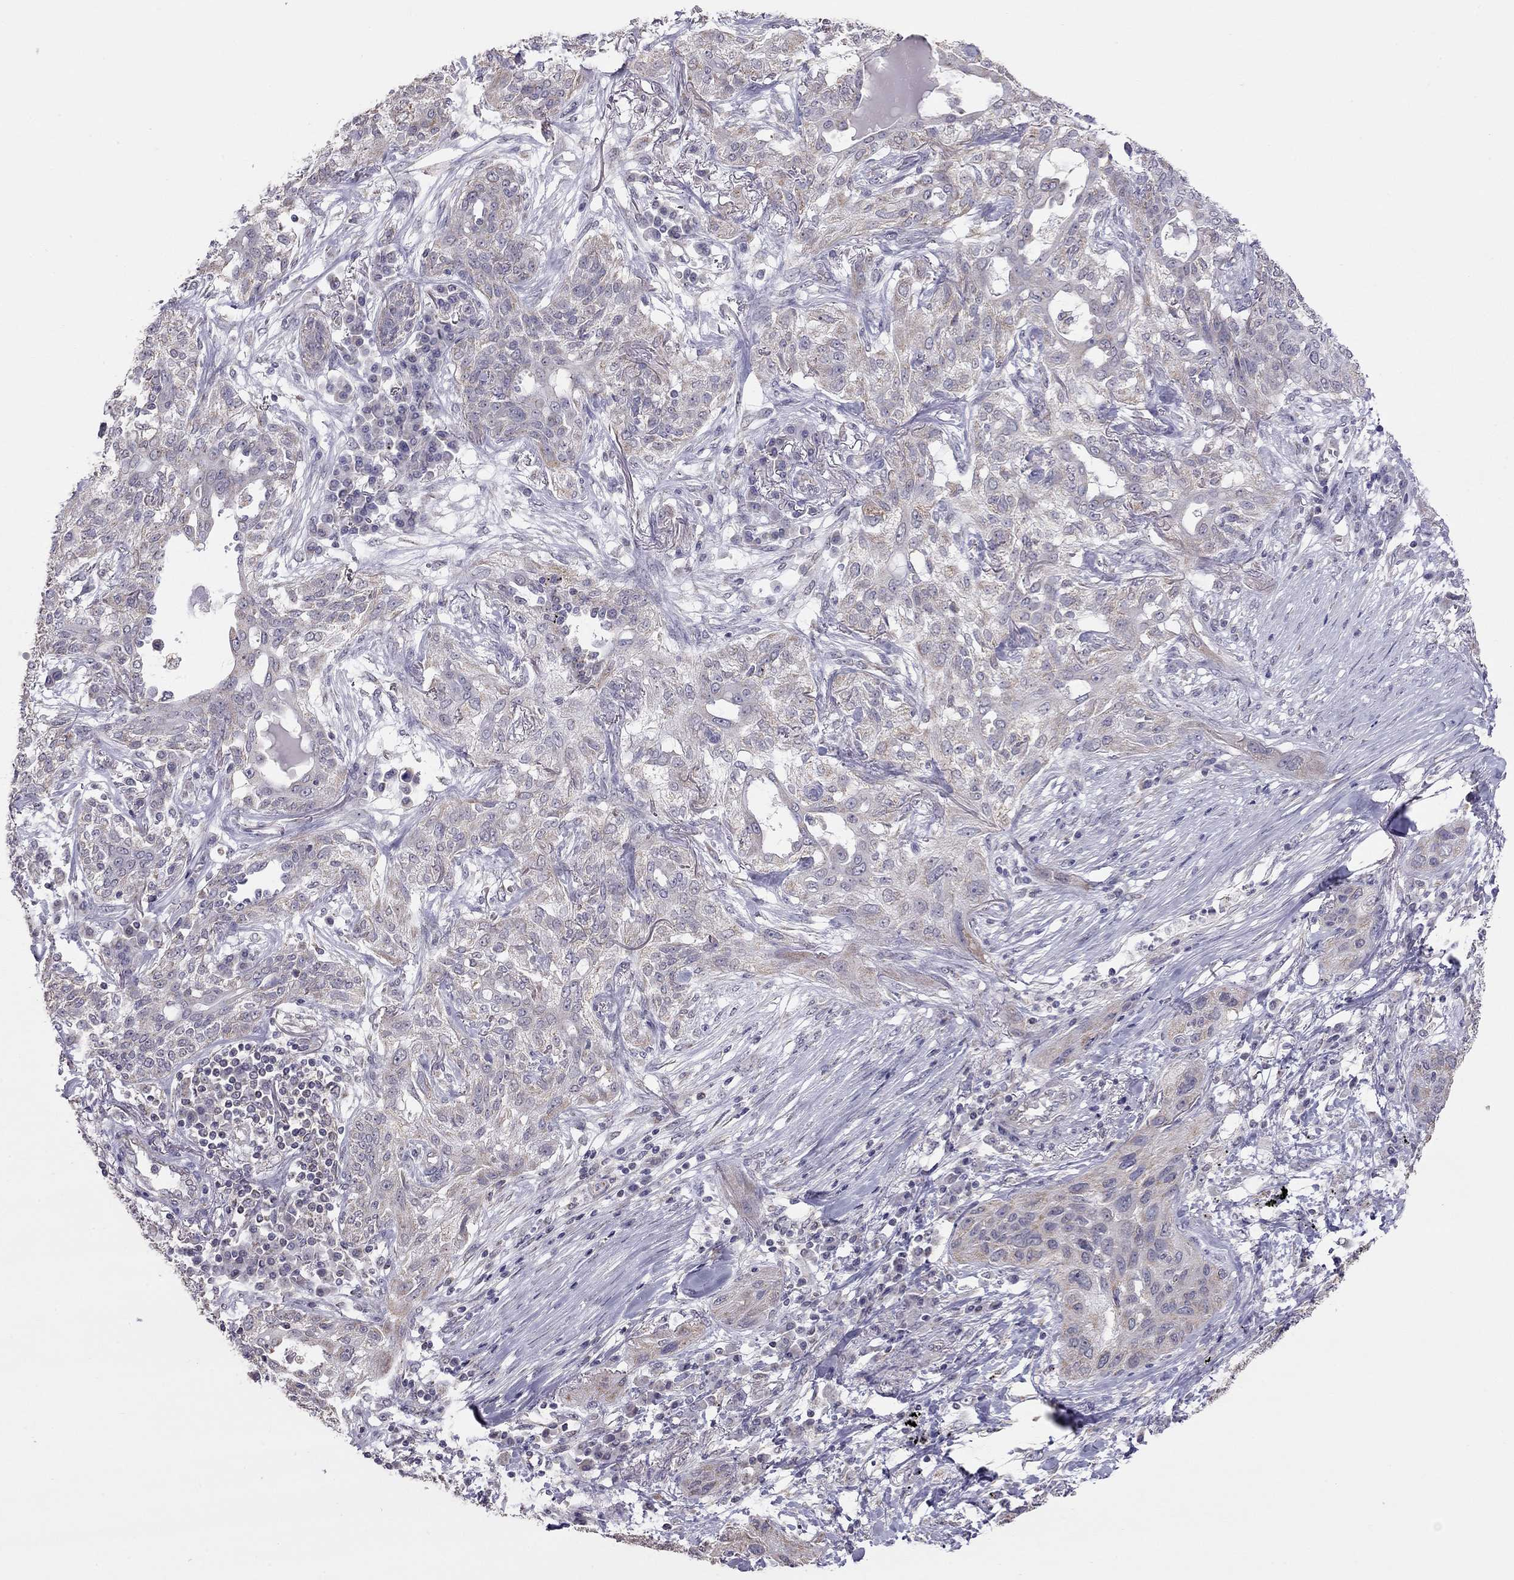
{"staining": {"intensity": "weak", "quantity": "<25%", "location": "cytoplasmic/membranous"}, "tissue": "lung cancer", "cell_type": "Tumor cells", "image_type": "cancer", "snomed": [{"axis": "morphology", "description": "Squamous cell carcinoma, NOS"}, {"axis": "topography", "description": "Lung"}], "caption": "Lung squamous cell carcinoma was stained to show a protein in brown. There is no significant staining in tumor cells.", "gene": "LRIT3", "patient": {"sex": "female", "age": 70}}